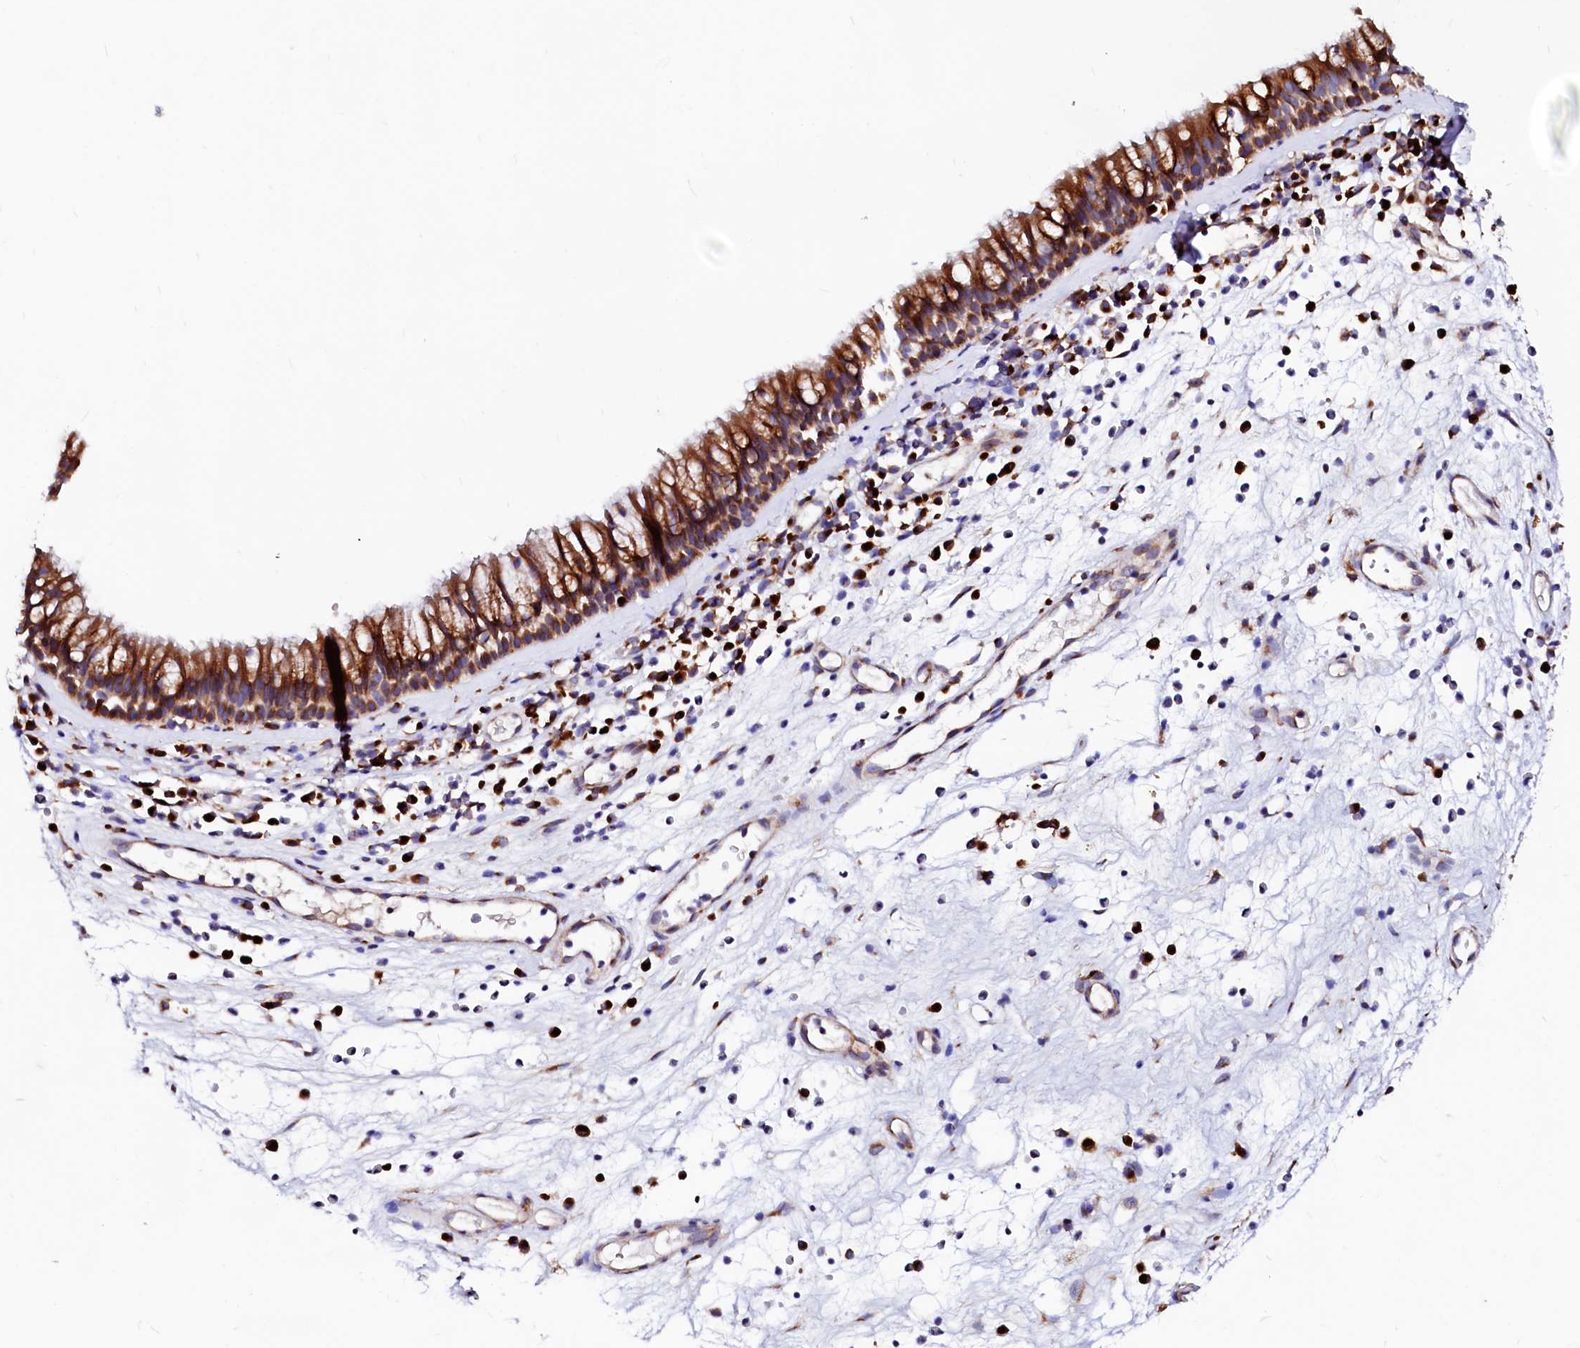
{"staining": {"intensity": "strong", "quantity": ">75%", "location": "cytoplasmic/membranous"}, "tissue": "nasopharynx", "cell_type": "Respiratory epithelial cells", "image_type": "normal", "snomed": [{"axis": "morphology", "description": "Normal tissue, NOS"}, {"axis": "morphology", "description": "Inflammation, NOS"}, {"axis": "morphology", "description": "Malignant melanoma, Metastatic site"}, {"axis": "topography", "description": "Nasopharynx"}], "caption": "Immunohistochemistry (DAB (3,3'-diaminobenzidine)) staining of normal human nasopharynx displays strong cytoplasmic/membranous protein staining in about >75% of respiratory epithelial cells.", "gene": "LMAN1", "patient": {"sex": "male", "age": 70}}